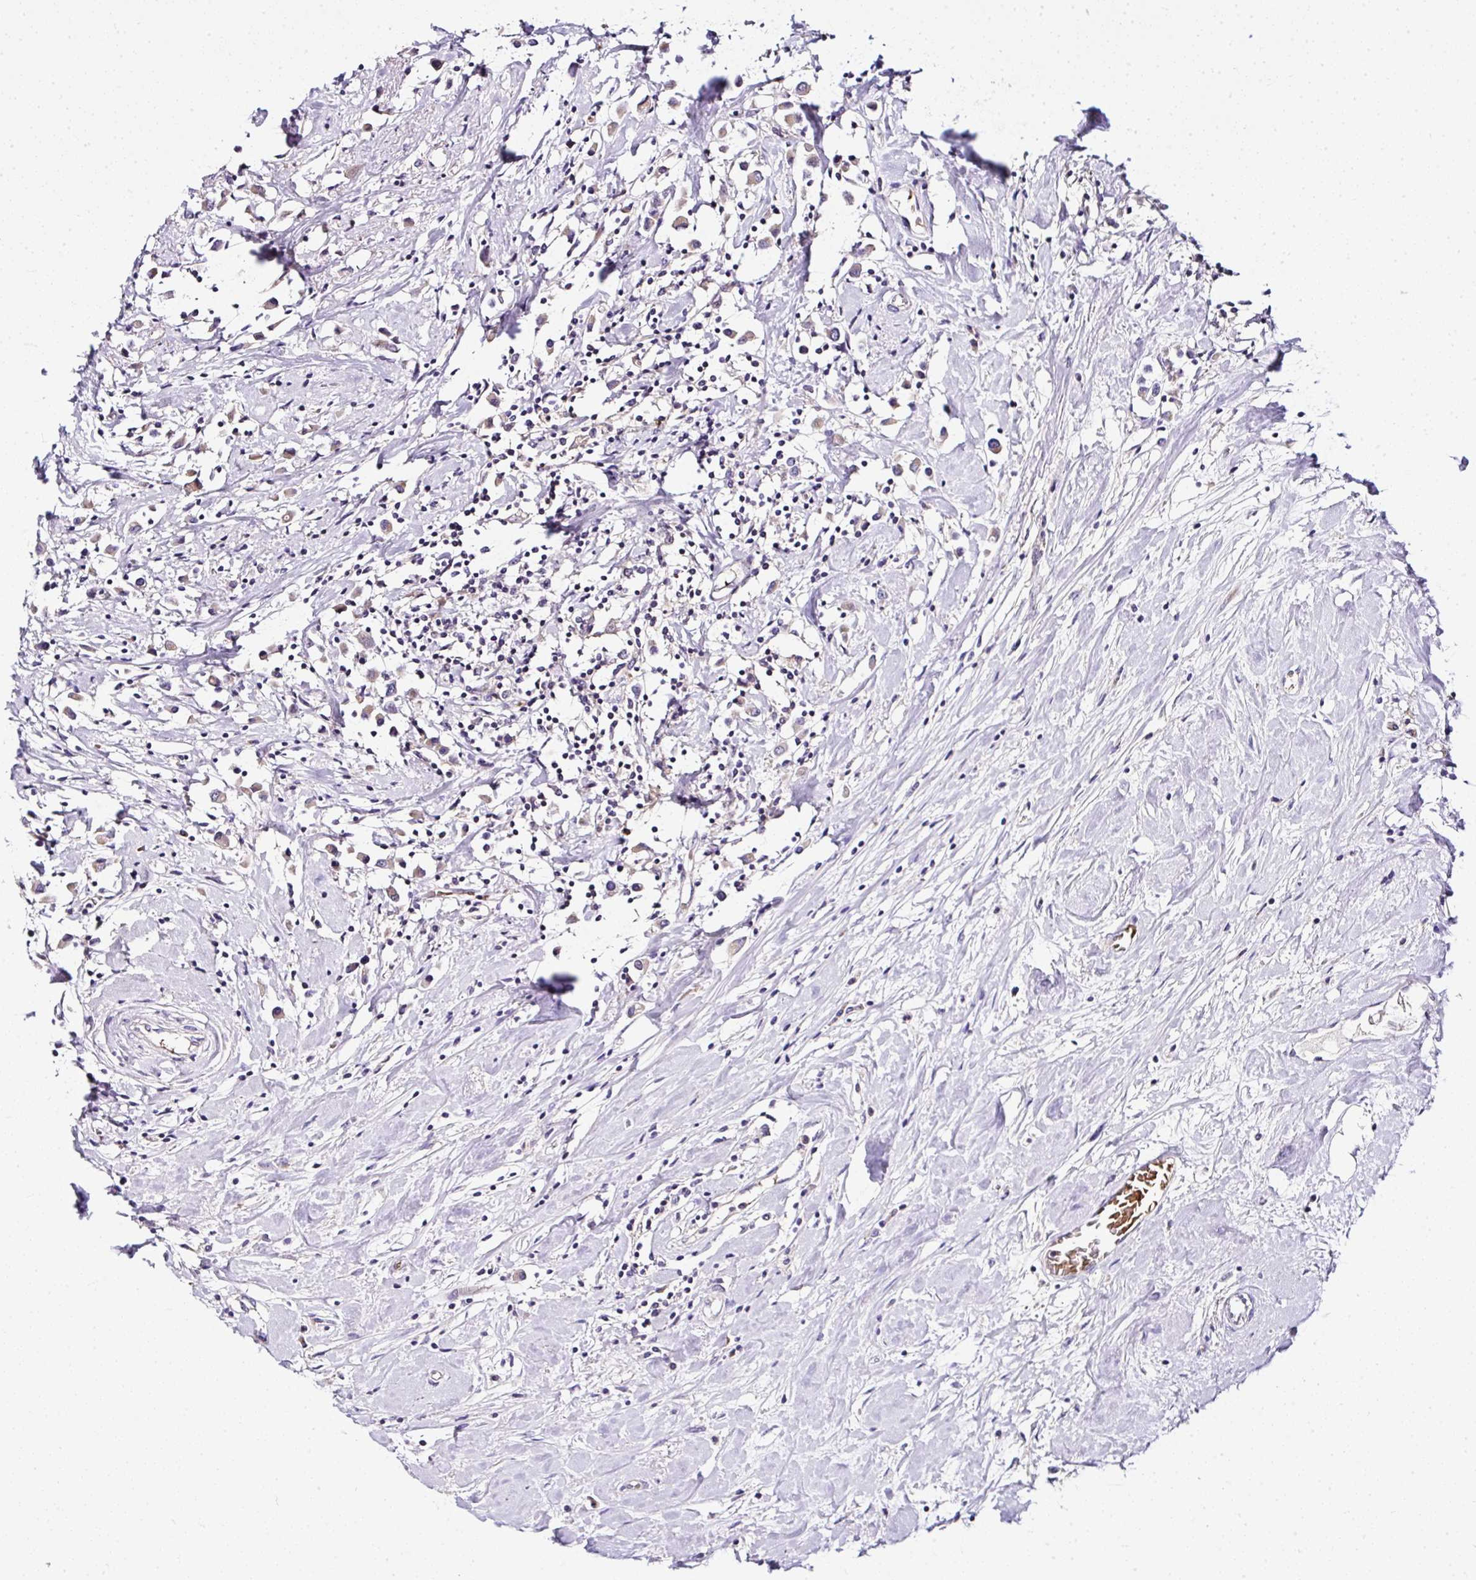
{"staining": {"intensity": "weak", "quantity": "25%-75%", "location": "cytoplasmic/membranous"}, "tissue": "breast cancer", "cell_type": "Tumor cells", "image_type": "cancer", "snomed": [{"axis": "morphology", "description": "Duct carcinoma"}, {"axis": "topography", "description": "Breast"}], "caption": "Protein staining demonstrates weak cytoplasmic/membranous staining in about 25%-75% of tumor cells in breast cancer (infiltrating ductal carcinoma).", "gene": "DEPDC5", "patient": {"sex": "female", "age": 61}}